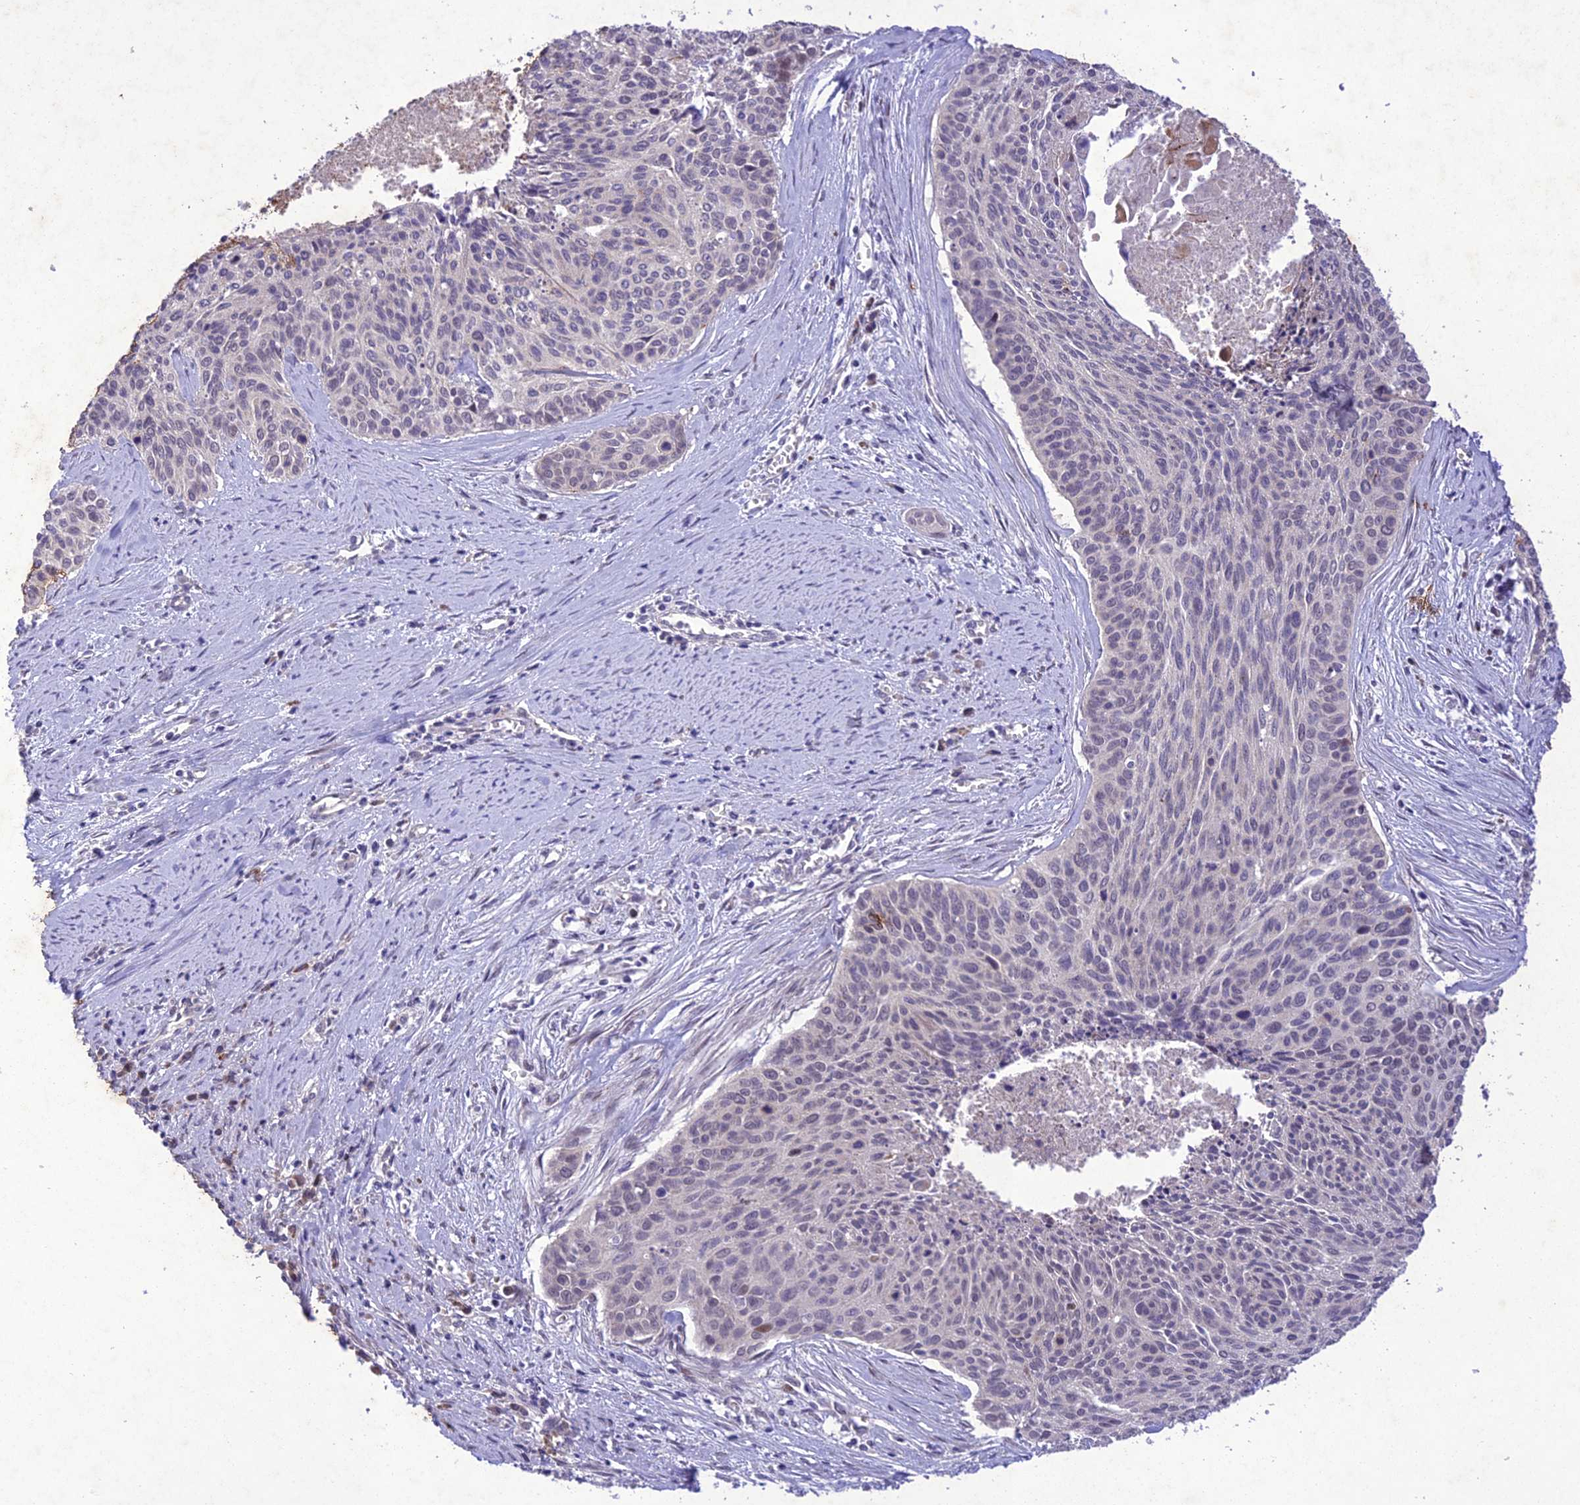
{"staining": {"intensity": "negative", "quantity": "none", "location": "none"}, "tissue": "cervical cancer", "cell_type": "Tumor cells", "image_type": "cancer", "snomed": [{"axis": "morphology", "description": "Squamous cell carcinoma, NOS"}, {"axis": "topography", "description": "Cervix"}], "caption": "This is an immunohistochemistry micrograph of cervical cancer. There is no staining in tumor cells.", "gene": "ANKRD52", "patient": {"sex": "female", "age": 55}}